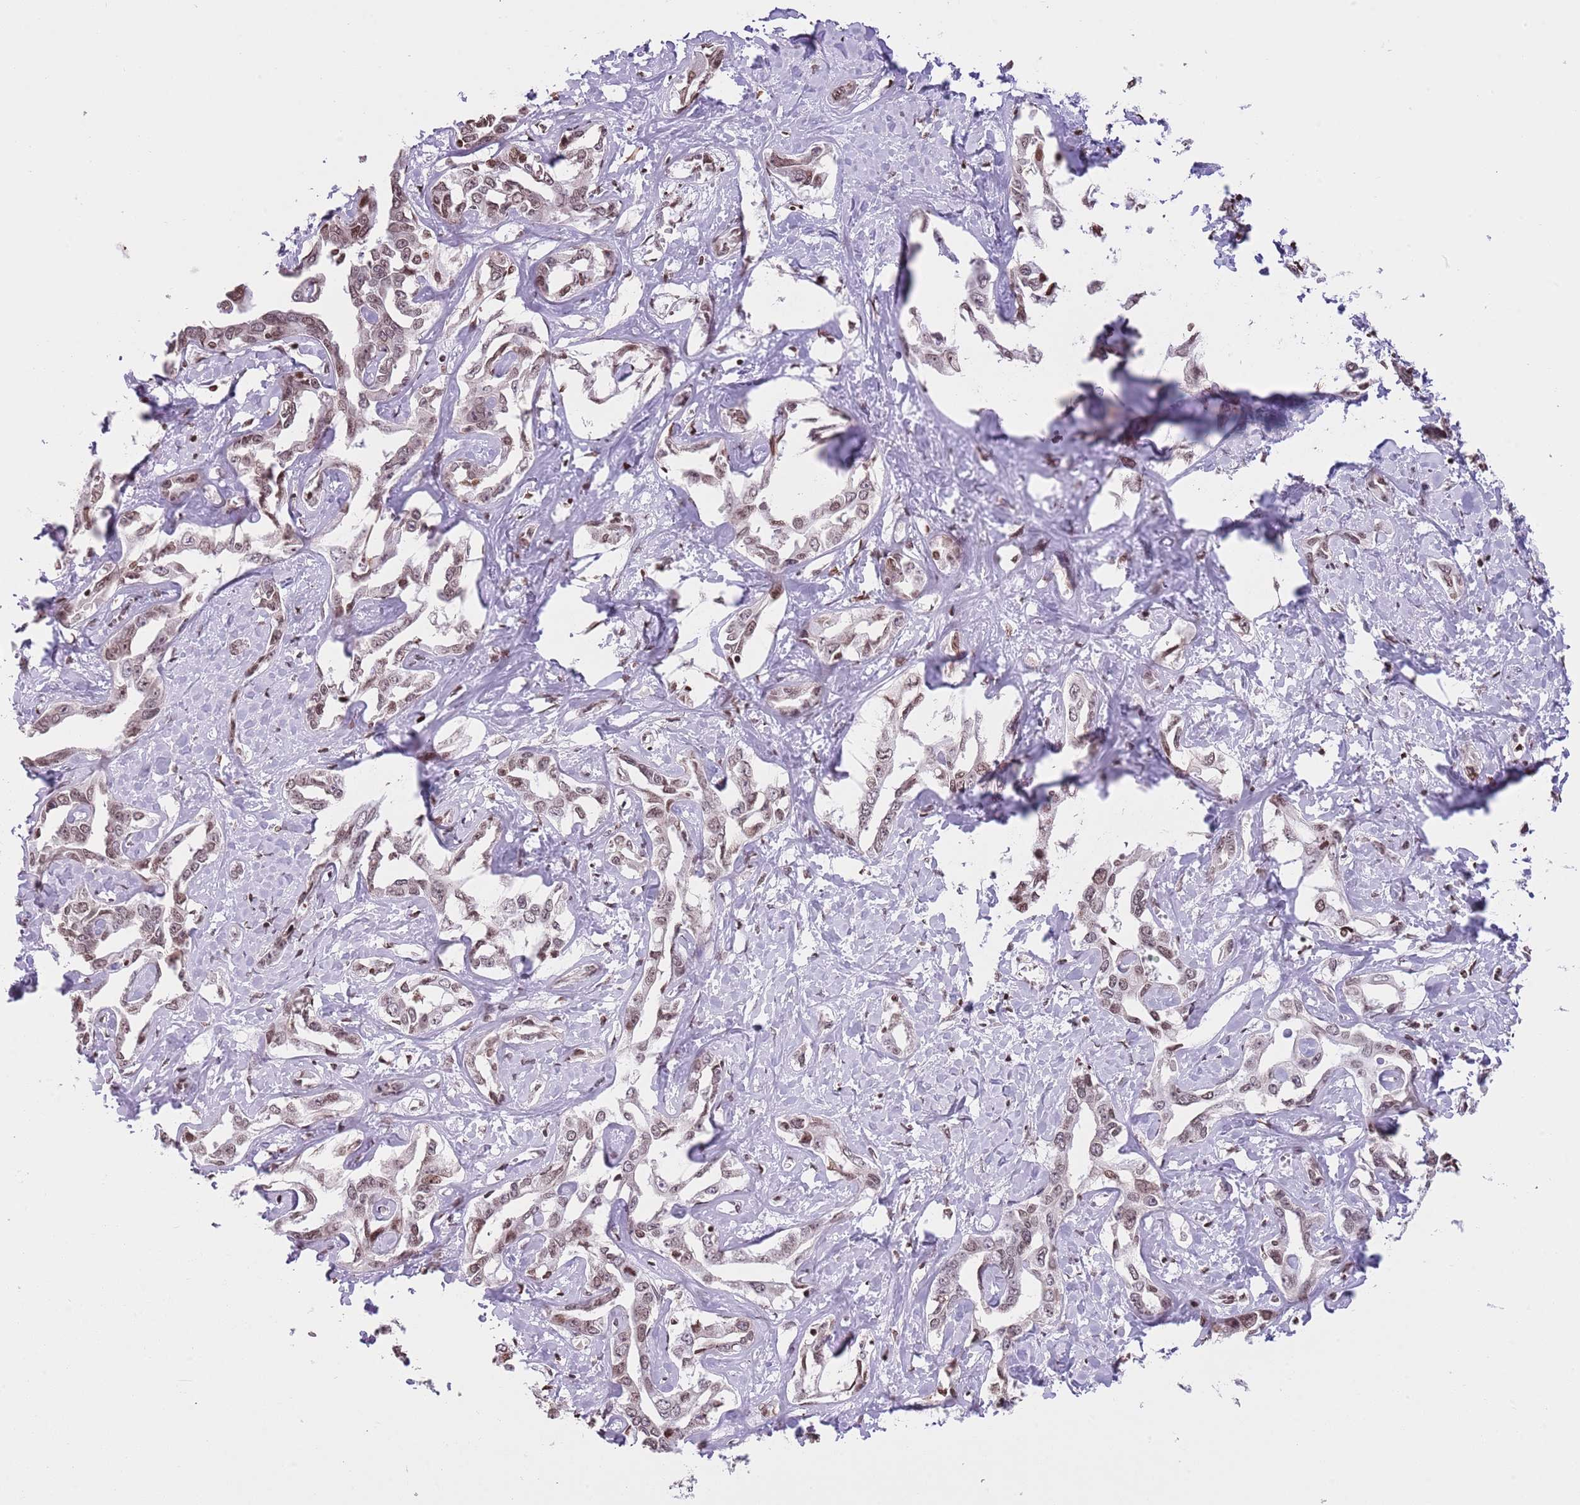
{"staining": {"intensity": "moderate", "quantity": ">75%", "location": "nuclear"}, "tissue": "liver cancer", "cell_type": "Tumor cells", "image_type": "cancer", "snomed": [{"axis": "morphology", "description": "Cholangiocarcinoma"}, {"axis": "topography", "description": "Liver"}], "caption": "A brown stain shows moderate nuclear positivity of a protein in liver cholangiocarcinoma tumor cells.", "gene": "KPNA3", "patient": {"sex": "male", "age": 59}}